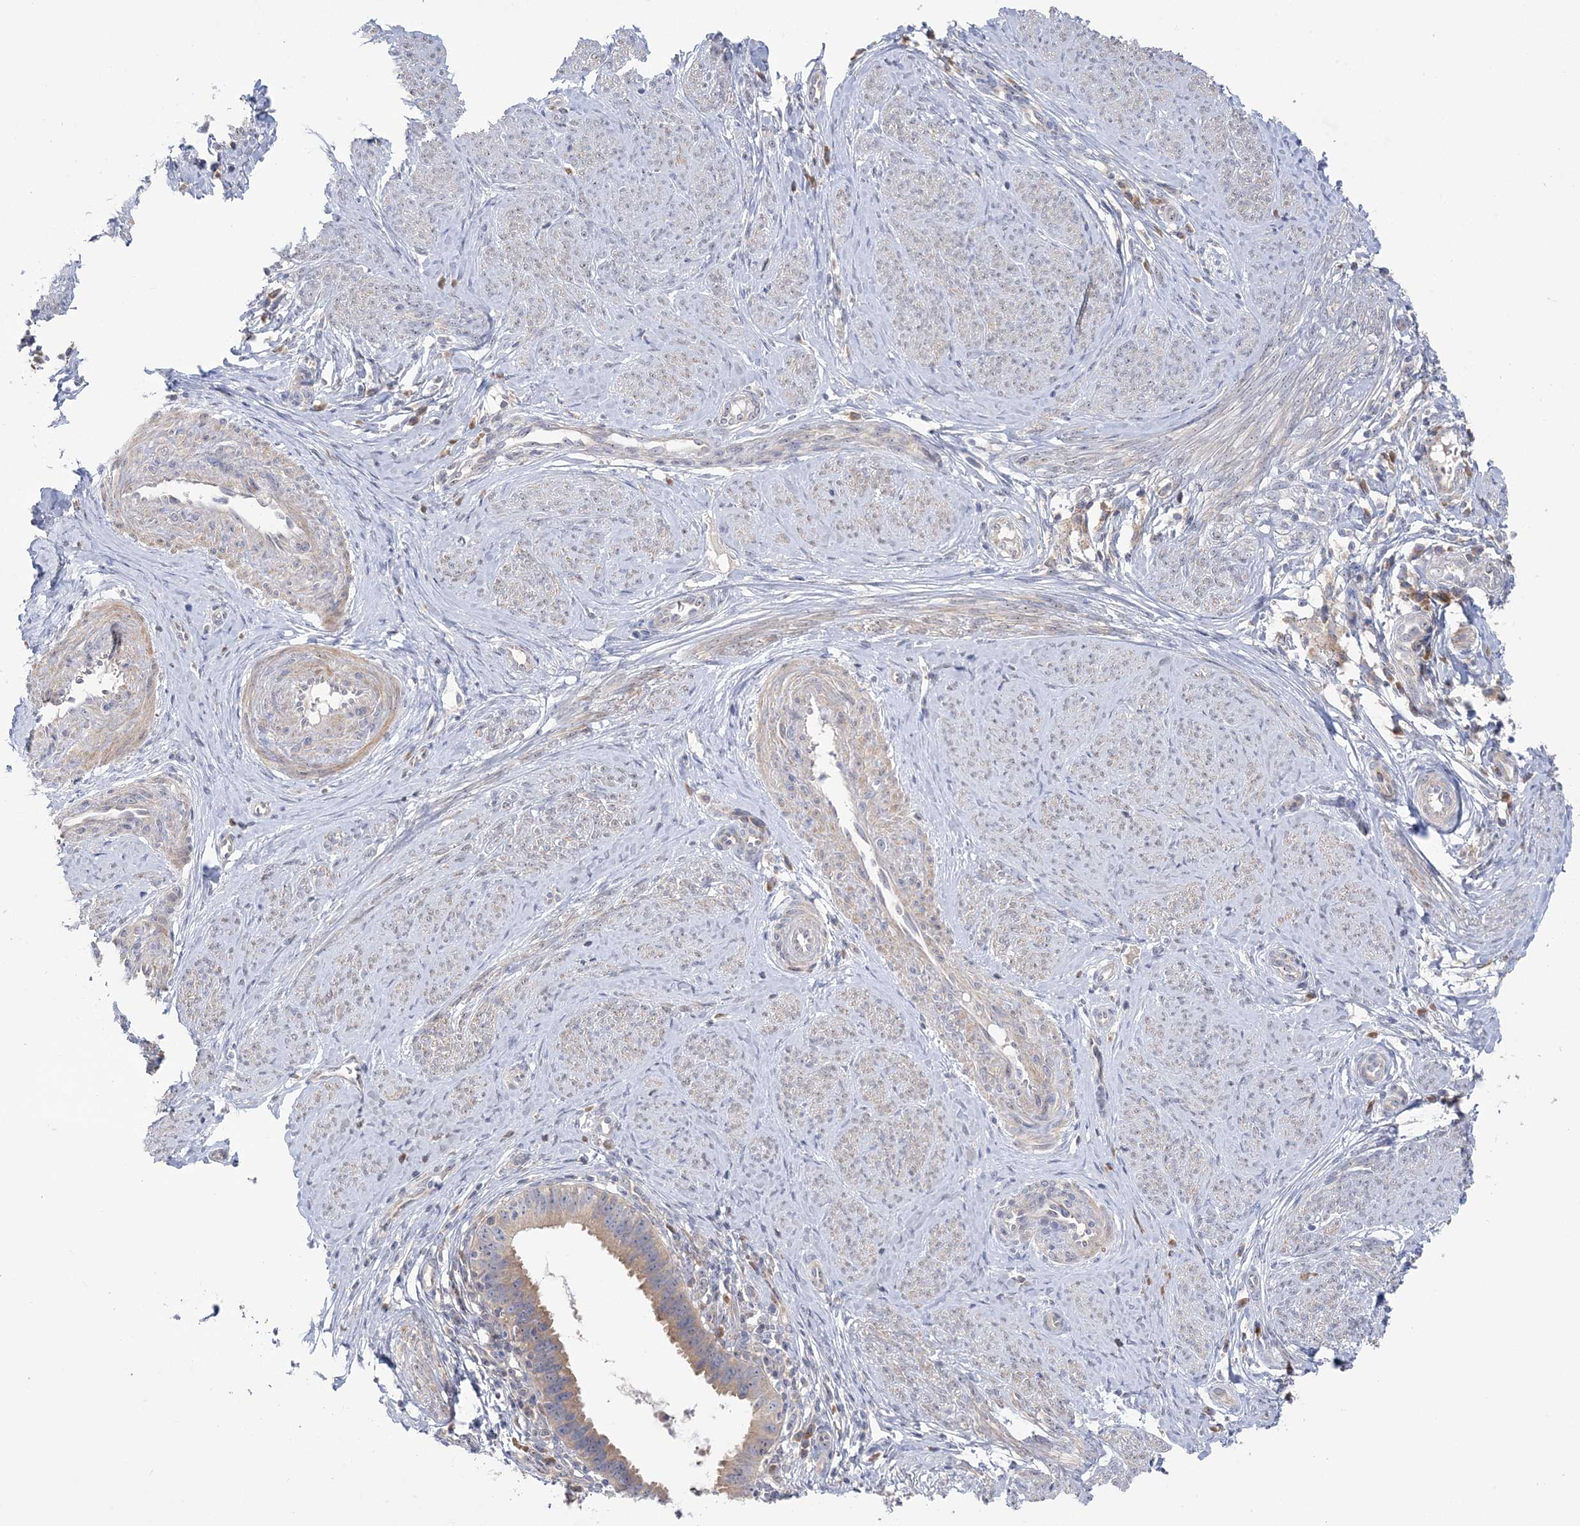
{"staining": {"intensity": "weak", "quantity": "25%-75%", "location": "cytoplasmic/membranous"}, "tissue": "cervical cancer", "cell_type": "Tumor cells", "image_type": "cancer", "snomed": [{"axis": "morphology", "description": "Adenocarcinoma, NOS"}, {"axis": "topography", "description": "Cervix"}], "caption": "Human adenocarcinoma (cervical) stained with a protein marker displays weak staining in tumor cells.", "gene": "MMADHC", "patient": {"sex": "female", "age": 36}}